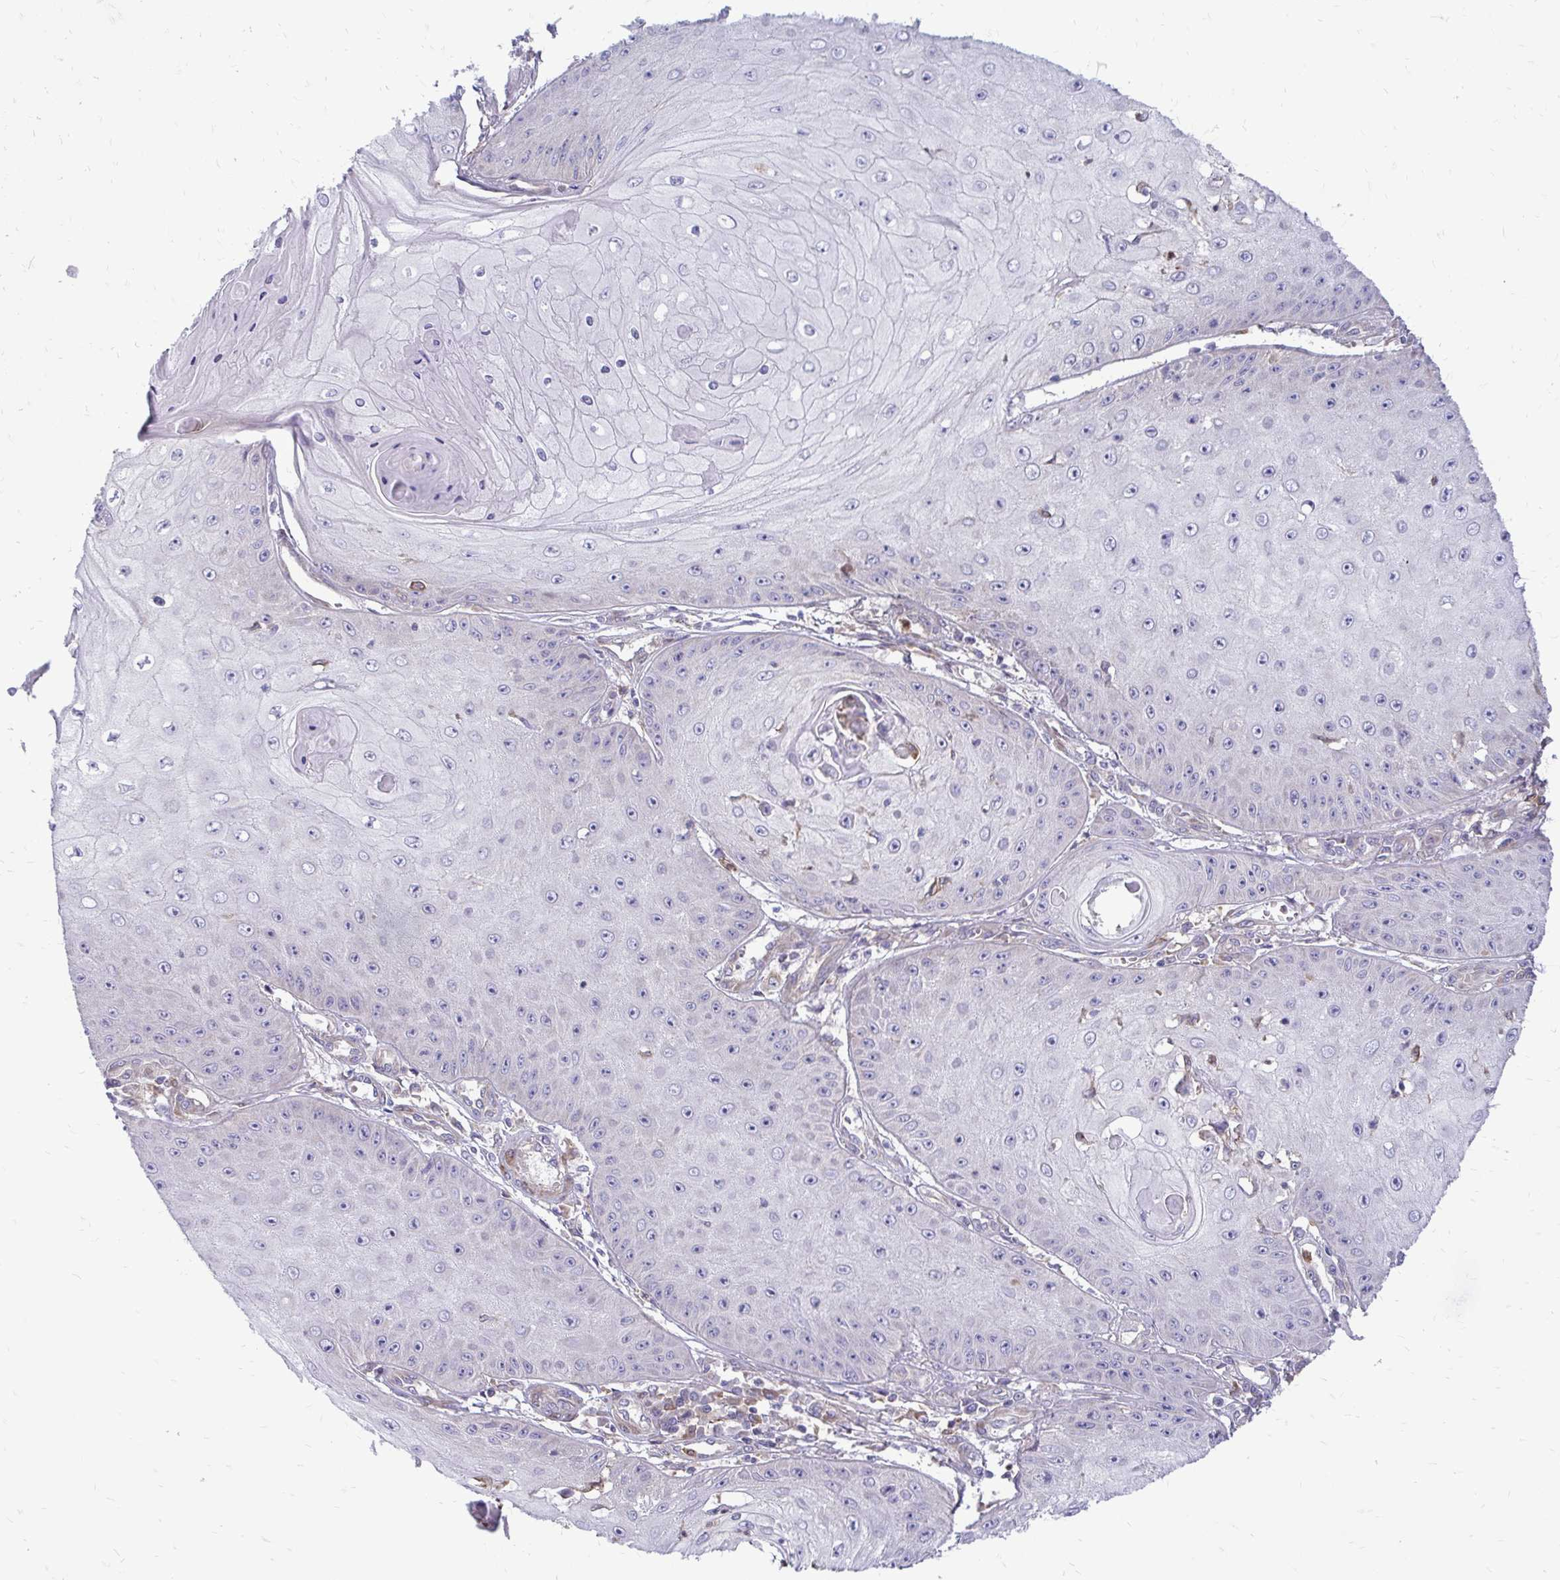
{"staining": {"intensity": "negative", "quantity": "none", "location": "none"}, "tissue": "skin cancer", "cell_type": "Tumor cells", "image_type": "cancer", "snomed": [{"axis": "morphology", "description": "Squamous cell carcinoma, NOS"}, {"axis": "topography", "description": "Skin"}], "caption": "High magnification brightfield microscopy of squamous cell carcinoma (skin) stained with DAB (brown) and counterstained with hematoxylin (blue): tumor cells show no significant positivity.", "gene": "ASAP1", "patient": {"sex": "male", "age": 70}}